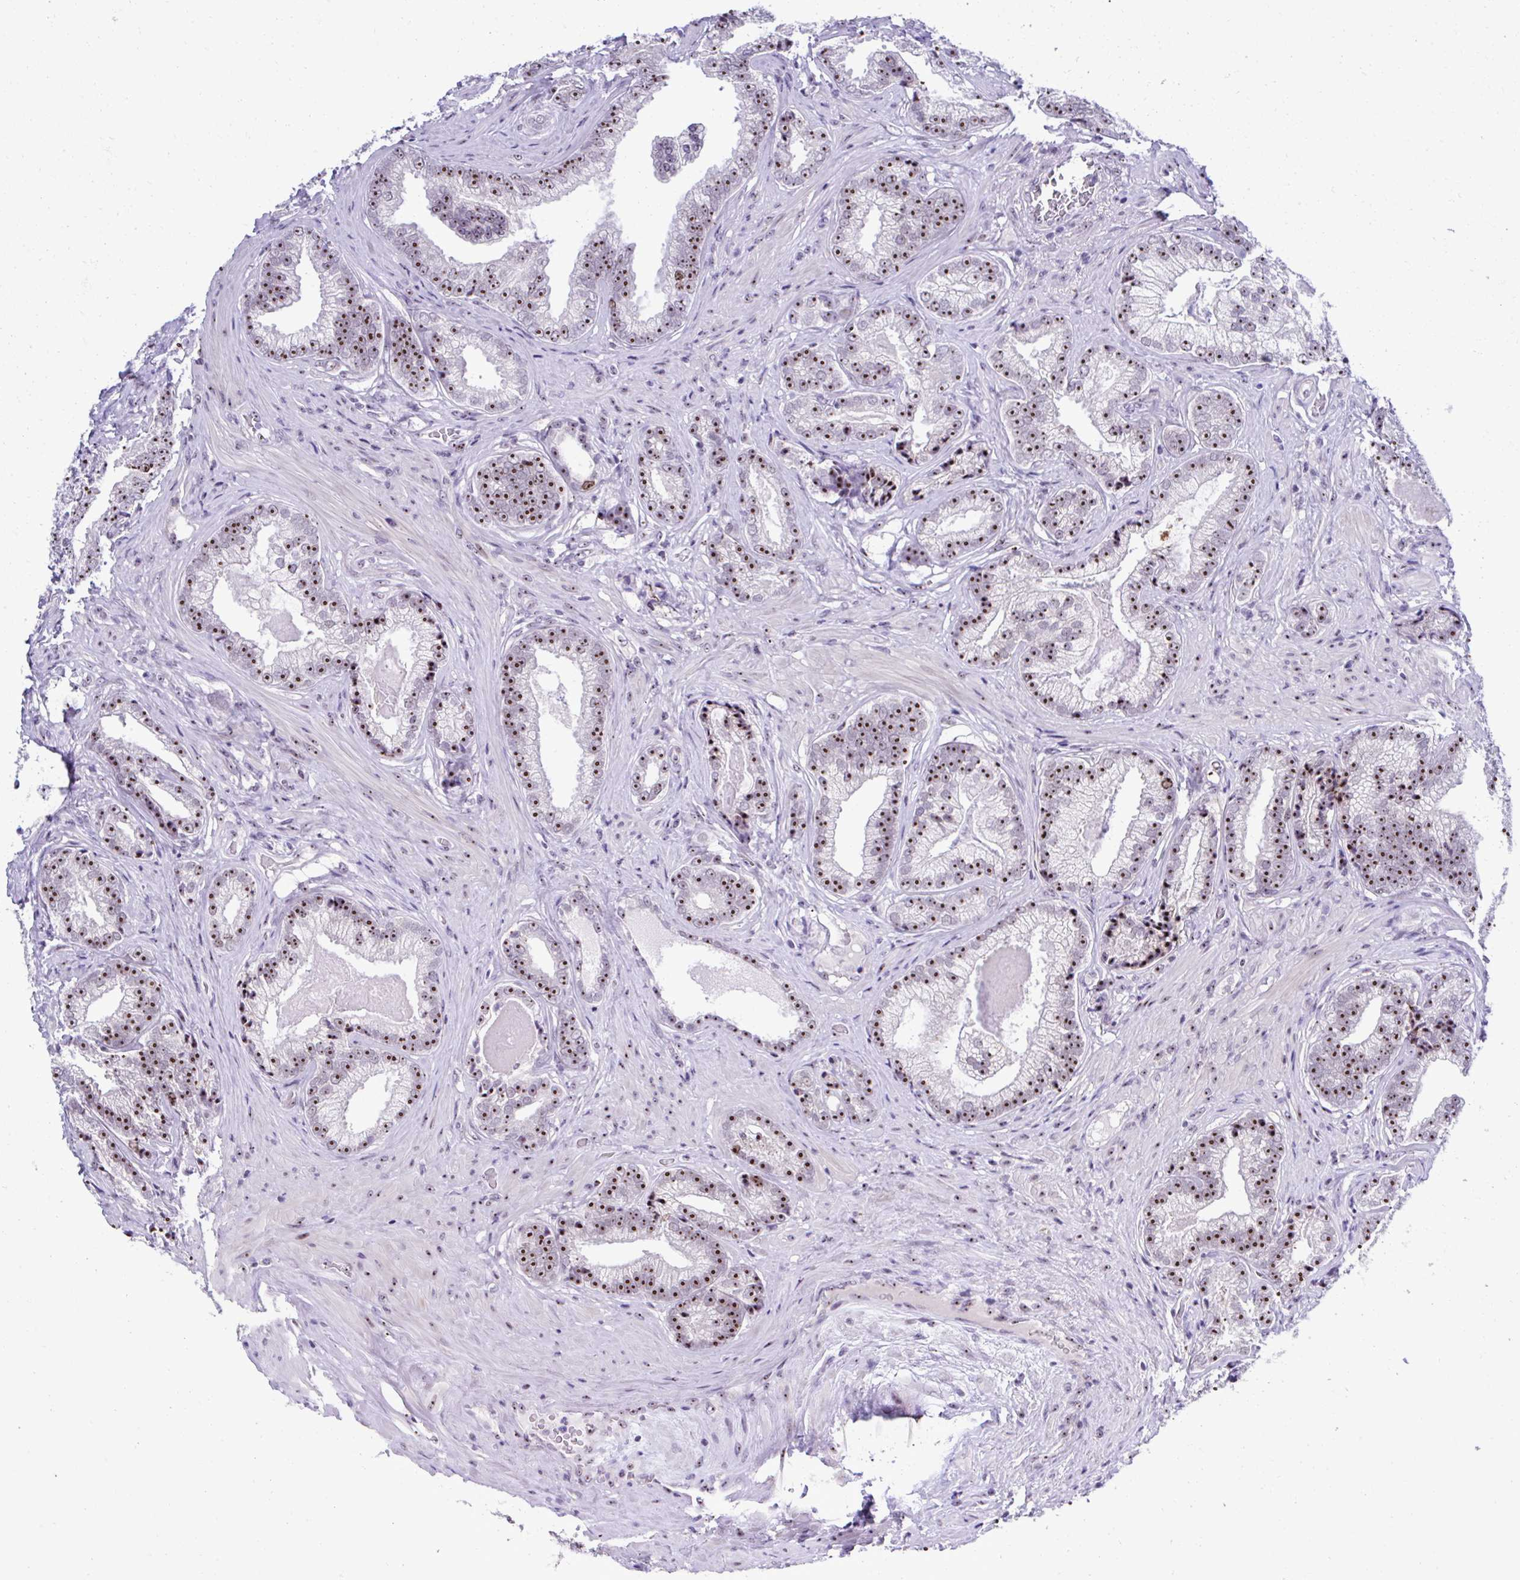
{"staining": {"intensity": "strong", "quantity": ">75%", "location": "nuclear"}, "tissue": "prostate cancer", "cell_type": "Tumor cells", "image_type": "cancer", "snomed": [{"axis": "morphology", "description": "Adenocarcinoma, Low grade"}, {"axis": "topography", "description": "Prostate"}], "caption": "IHC (DAB) staining of human prostate low-grade adenocarcinoma displays strong nuclear protein positivity in about >75% of tumor cells.", "gene": "CEP72", "patient": {"sex": "male", "age": 61}}